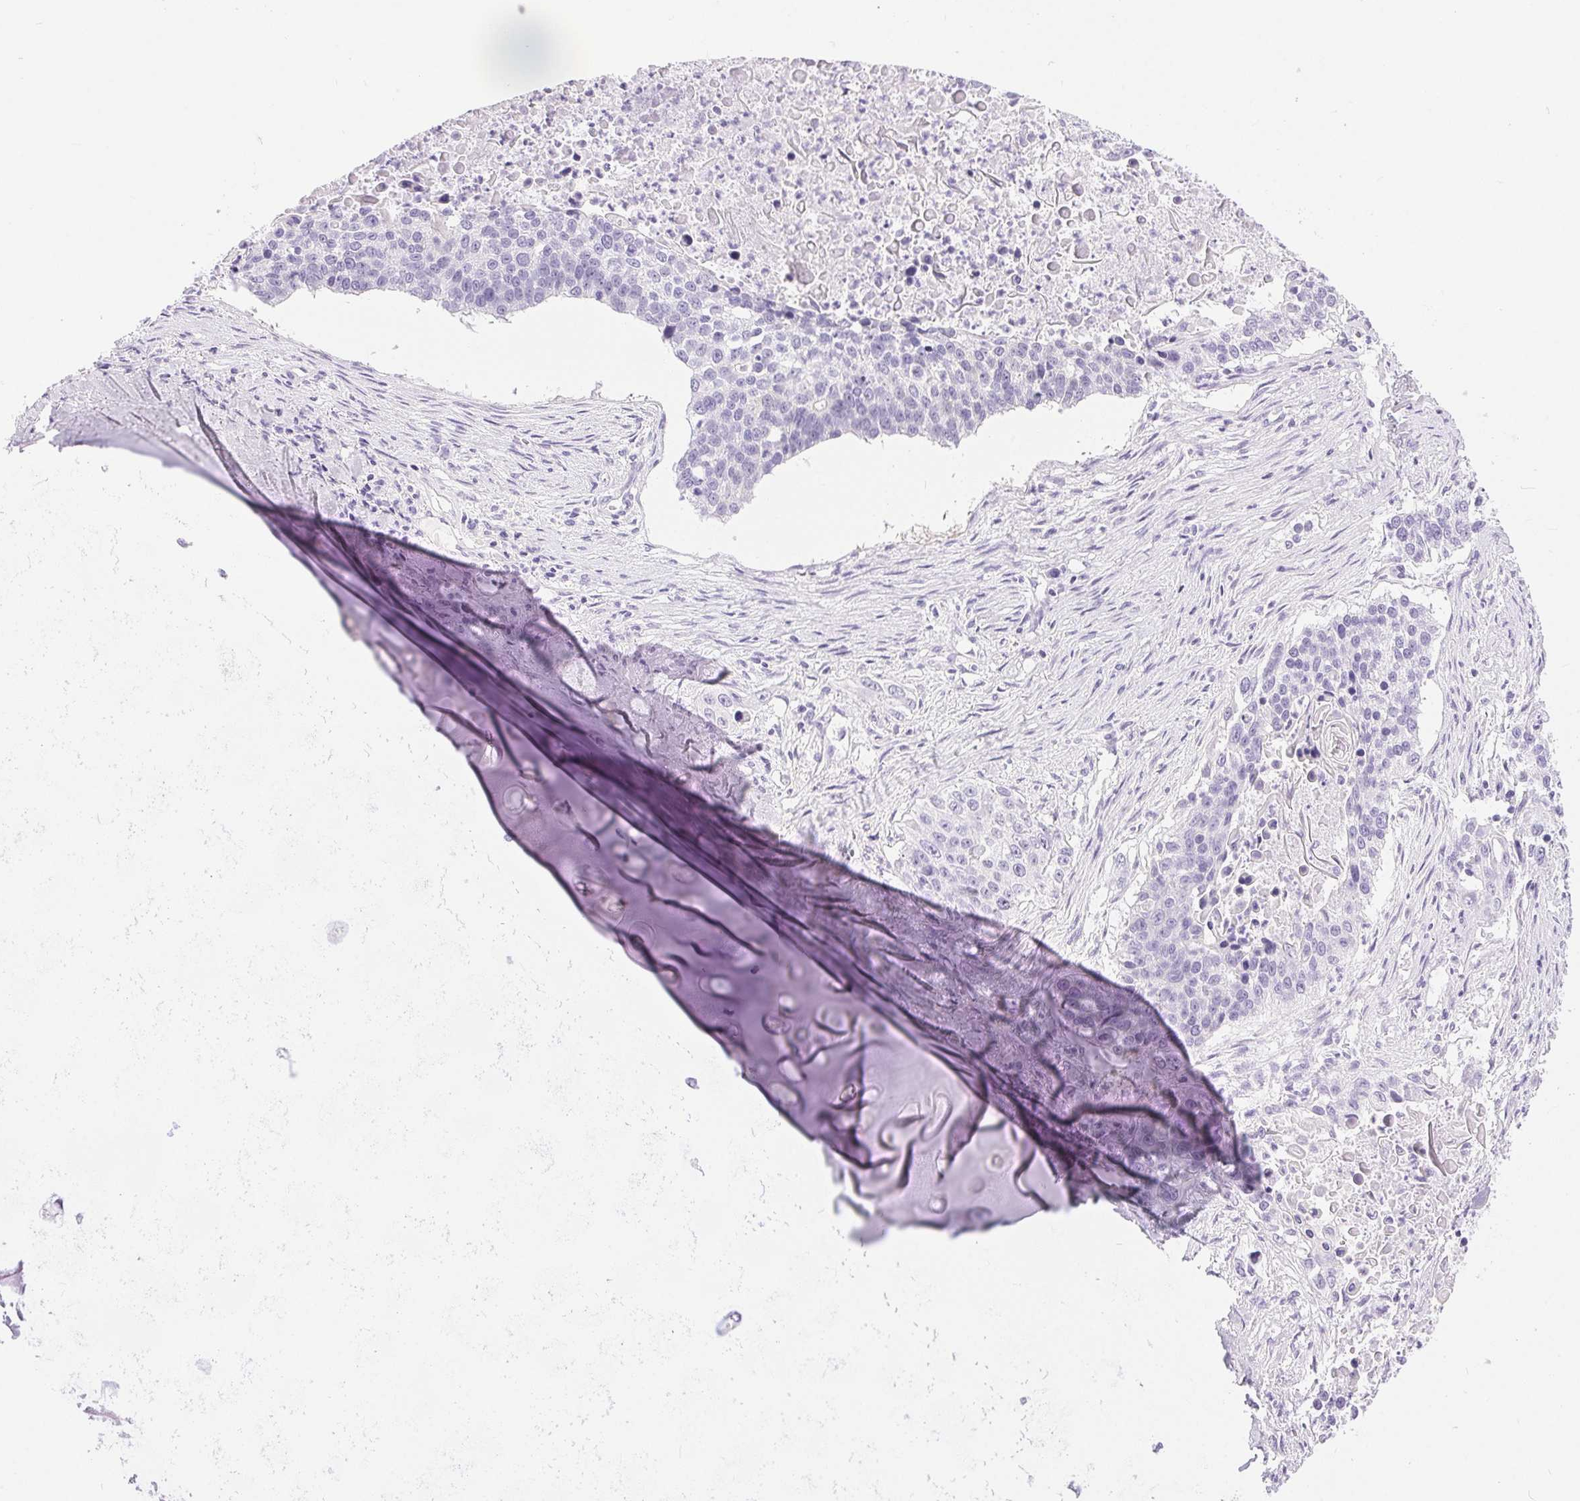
{"staining": {"intensity": "negative", "quantity": "none", "location": "none"}, "tissue": "lung cancer", "cell_type": "Tumor cells", "image_type": "cancer", "snomed": [{"axis": "morphology", "description": "Squamous cell carcinoma, NOS"}, {"axis": "morphology", "description": "Squamous cell carcinoma, metastatic, NOS"}, {"axis": "topography", "description": "Lung"}, {"axis": "topography", "description": "Pleura, NOS"}], "caption": "Immunohistochemistry (IHC) photomicrograph of human lung cancer stained for a protein (brown), which displays no positivity in tumor cells. (DAB (3,3'-diaminobenzidine) IHC visualized using brightfield microscopy, high magnification).", "gene": "XDH", "patient": {"sex": "male", "age": 72}}